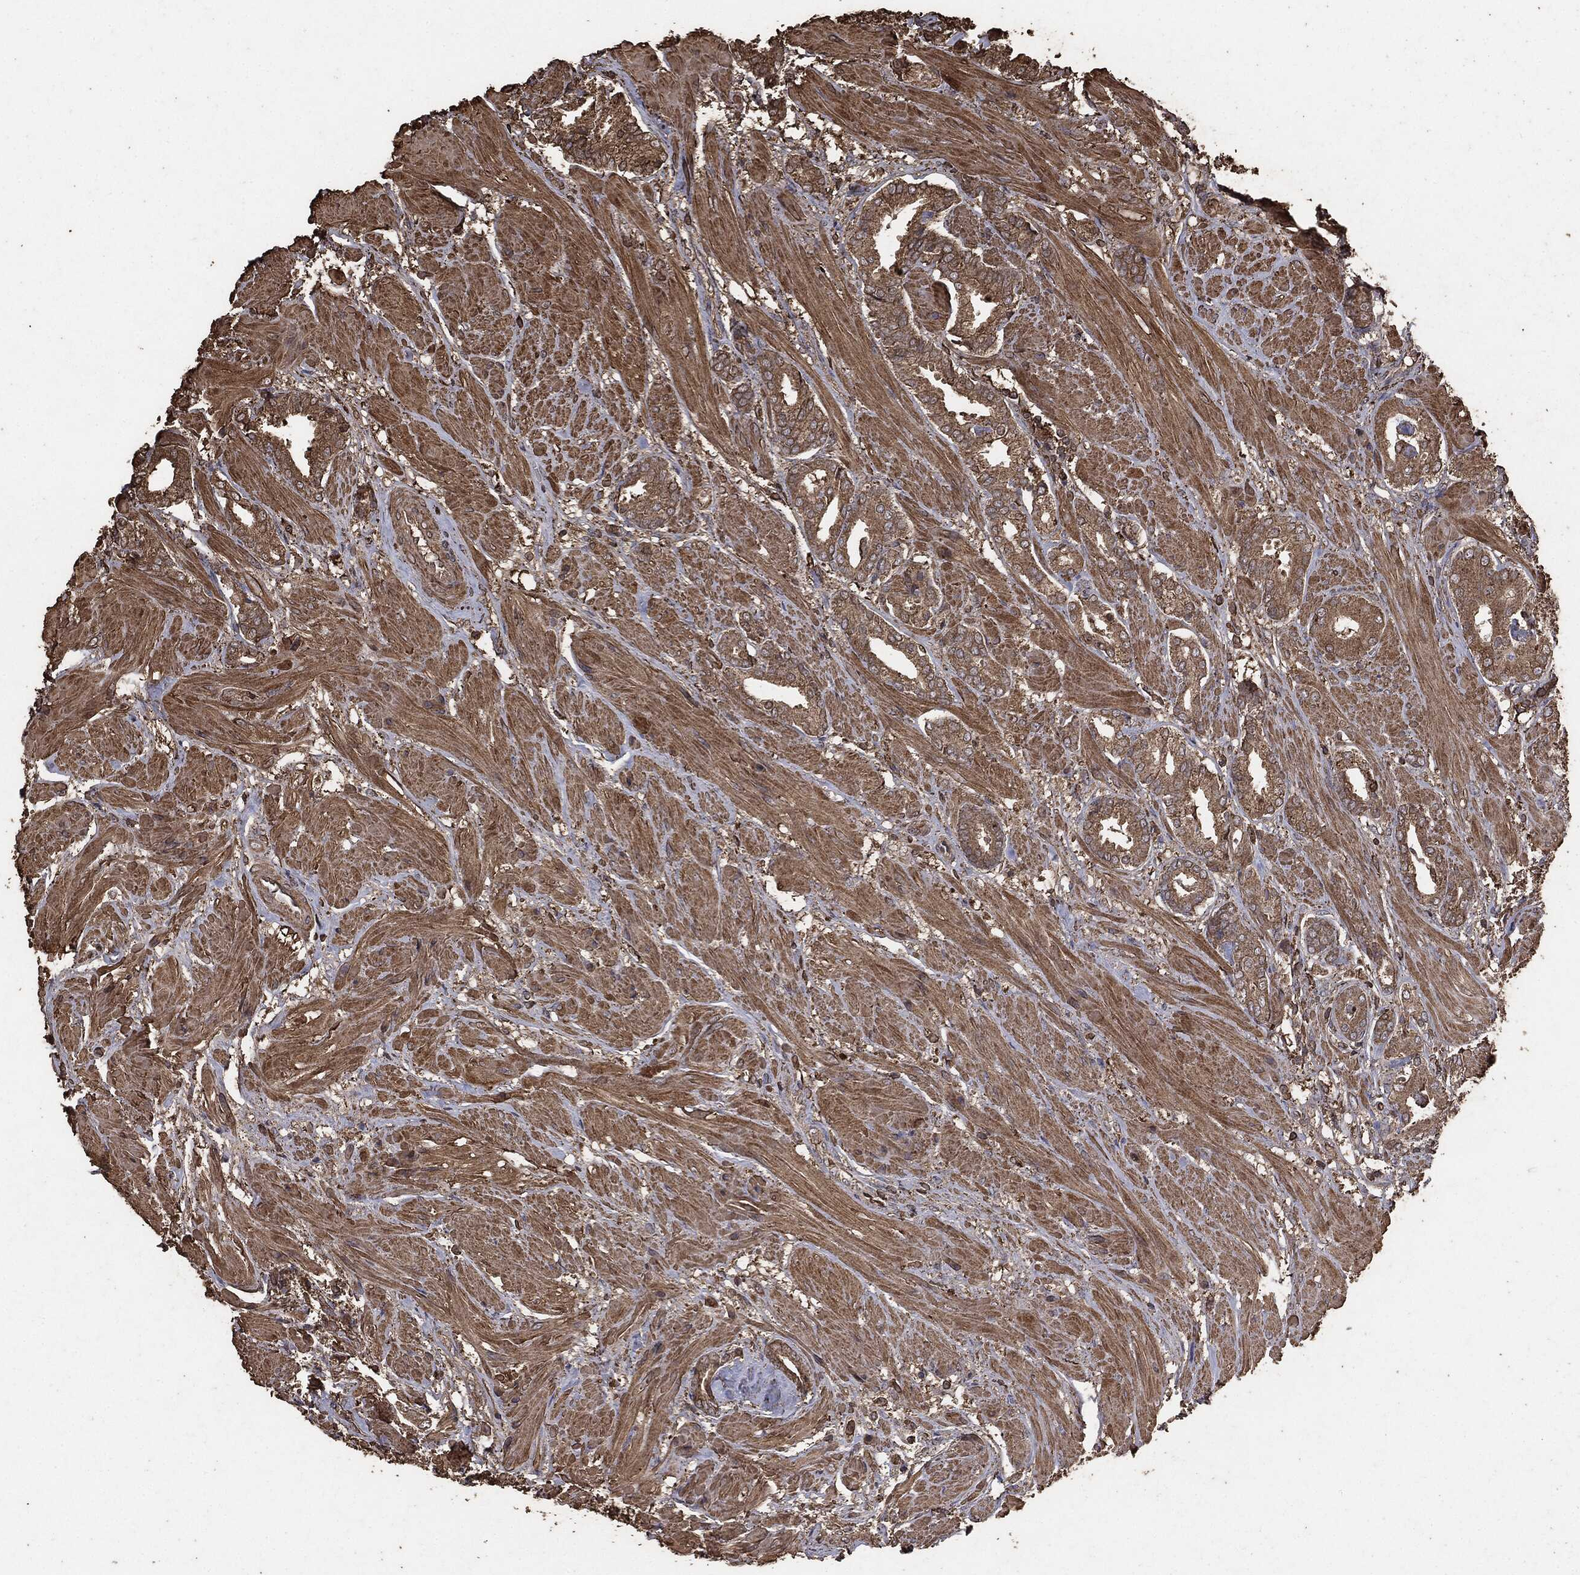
{"staining": {"intensity": "moderate", "quantity": ">75%", "location": "cytoplasmic/membranous"}, "tissue": "prostate cancer", "cell_type": "Tumor cells", "image_type": "cancer", "snomed": [{"axis": "morphology", "description": "Adenocarcinoma, High grade"}, {"axis": "topography", "description": "Prostate"}], "caption": "High-power microscopy captured an immunohistochemistry micrograph of prostate cancer (adenocarcinoma (high-grade)), revealing moderate cytoplasmic/membranous expression in approximately >75% of tumor cells.", "gene": "MTOR", "patient": {"sex": "male", "age": 56}}